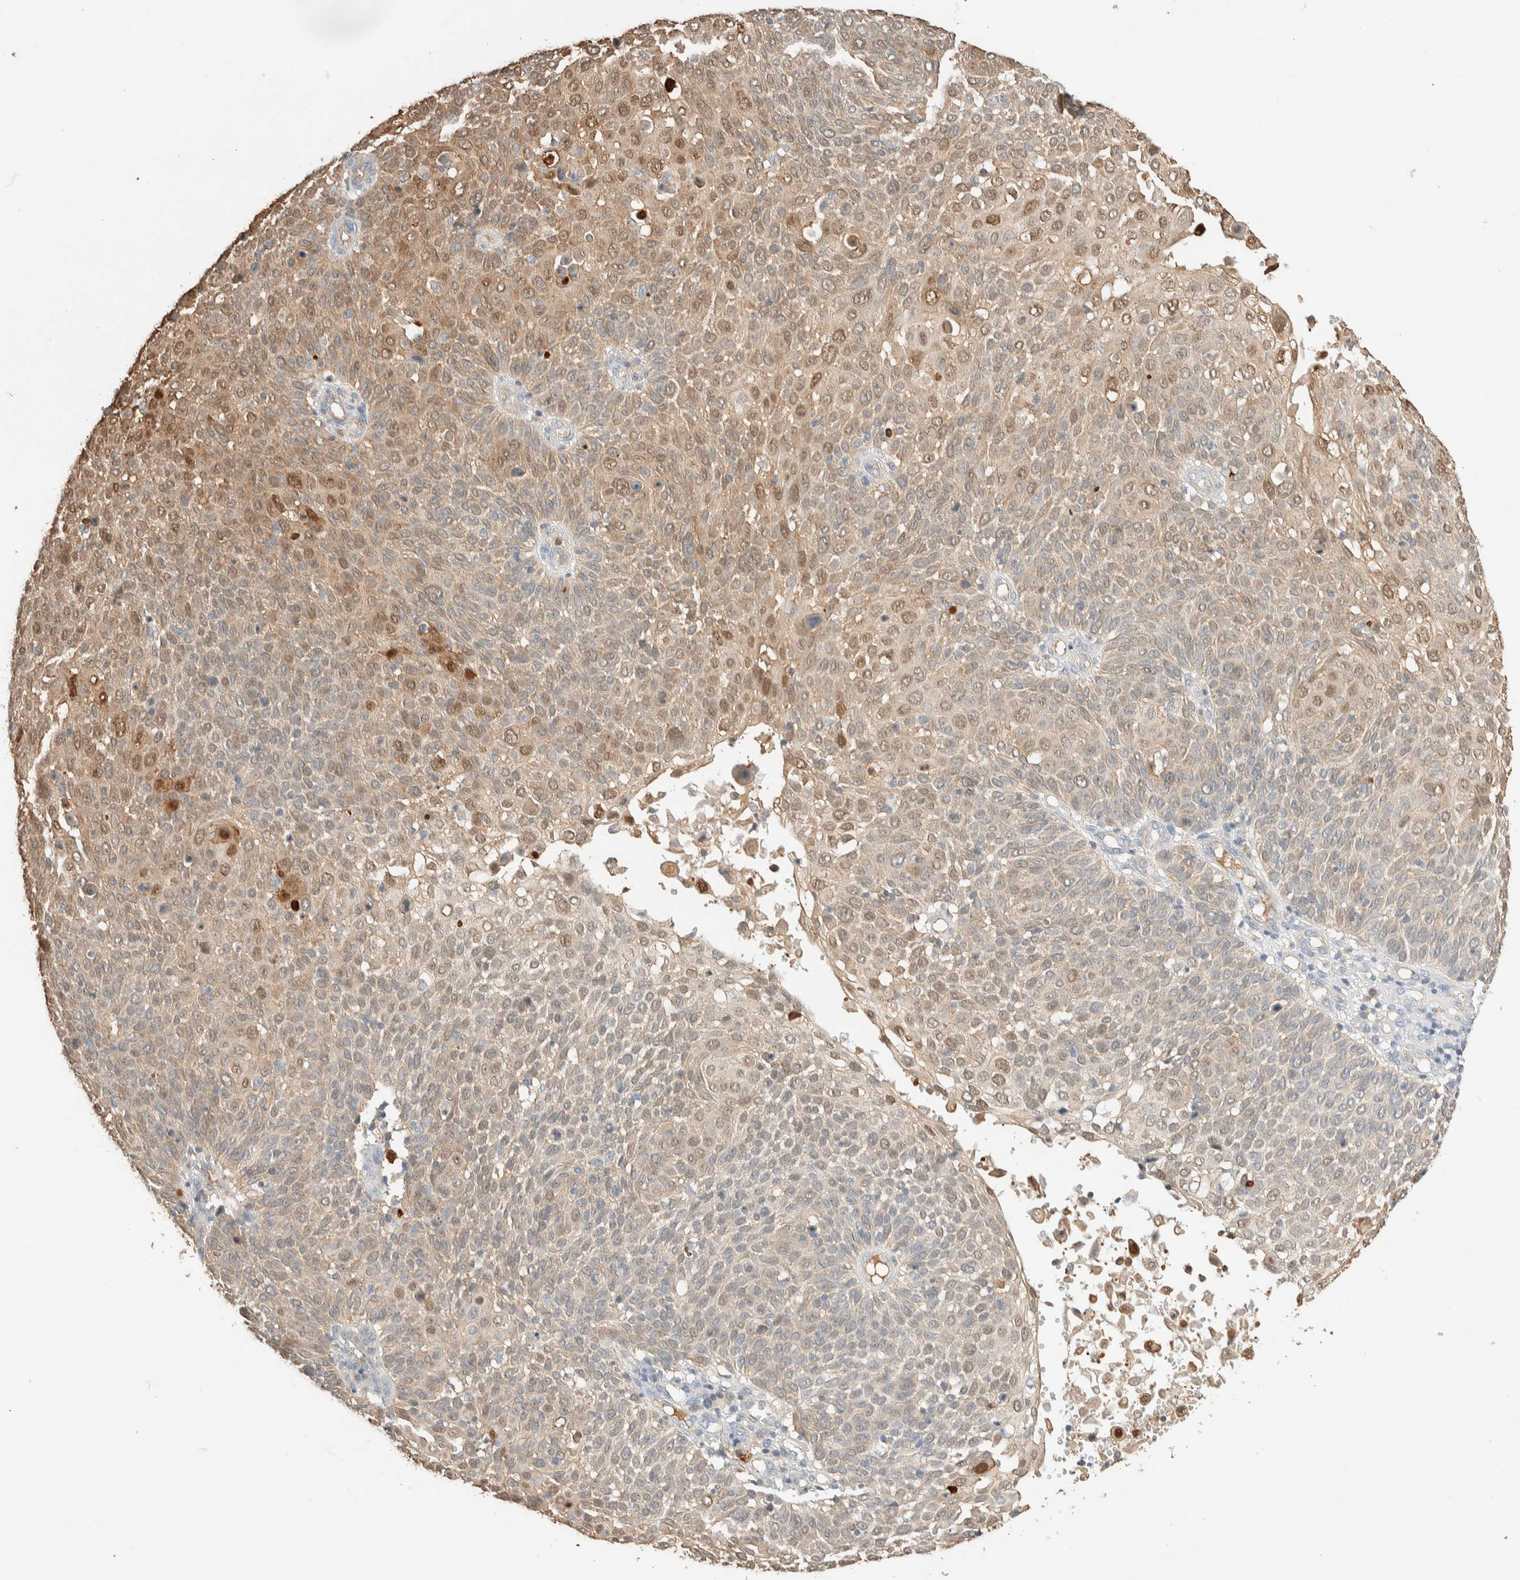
{"staining": {"intensity": "moderate", "quantity": "<25%", "location": "cytoplasmic/membranous,nuclear"}, "tissue": "cervical cancer", "cell_type": "Tumor cells", "image_type": "cancer", "snomed": [{"axis": "morphology", "description": "Squamous cell carcinoma, NOS"}, {"axis": "topography", "description": "Cervix"}], "caption": "Immunohistochemistry (IHC) staining of cervical cancer, which demonstrates low levels of moderate cytoplasmic/membranous and nuclear positivity in about <25% of tumor cells indicating moderate cytoplasmic/membranous and nuclear protein staining. The staining was performed using DAB (brown) for protein detection and nuclei were counterstained in hematoxylin (blue).", "gene": "SETD4", "patient": {"sex": "female", "age": 74}}